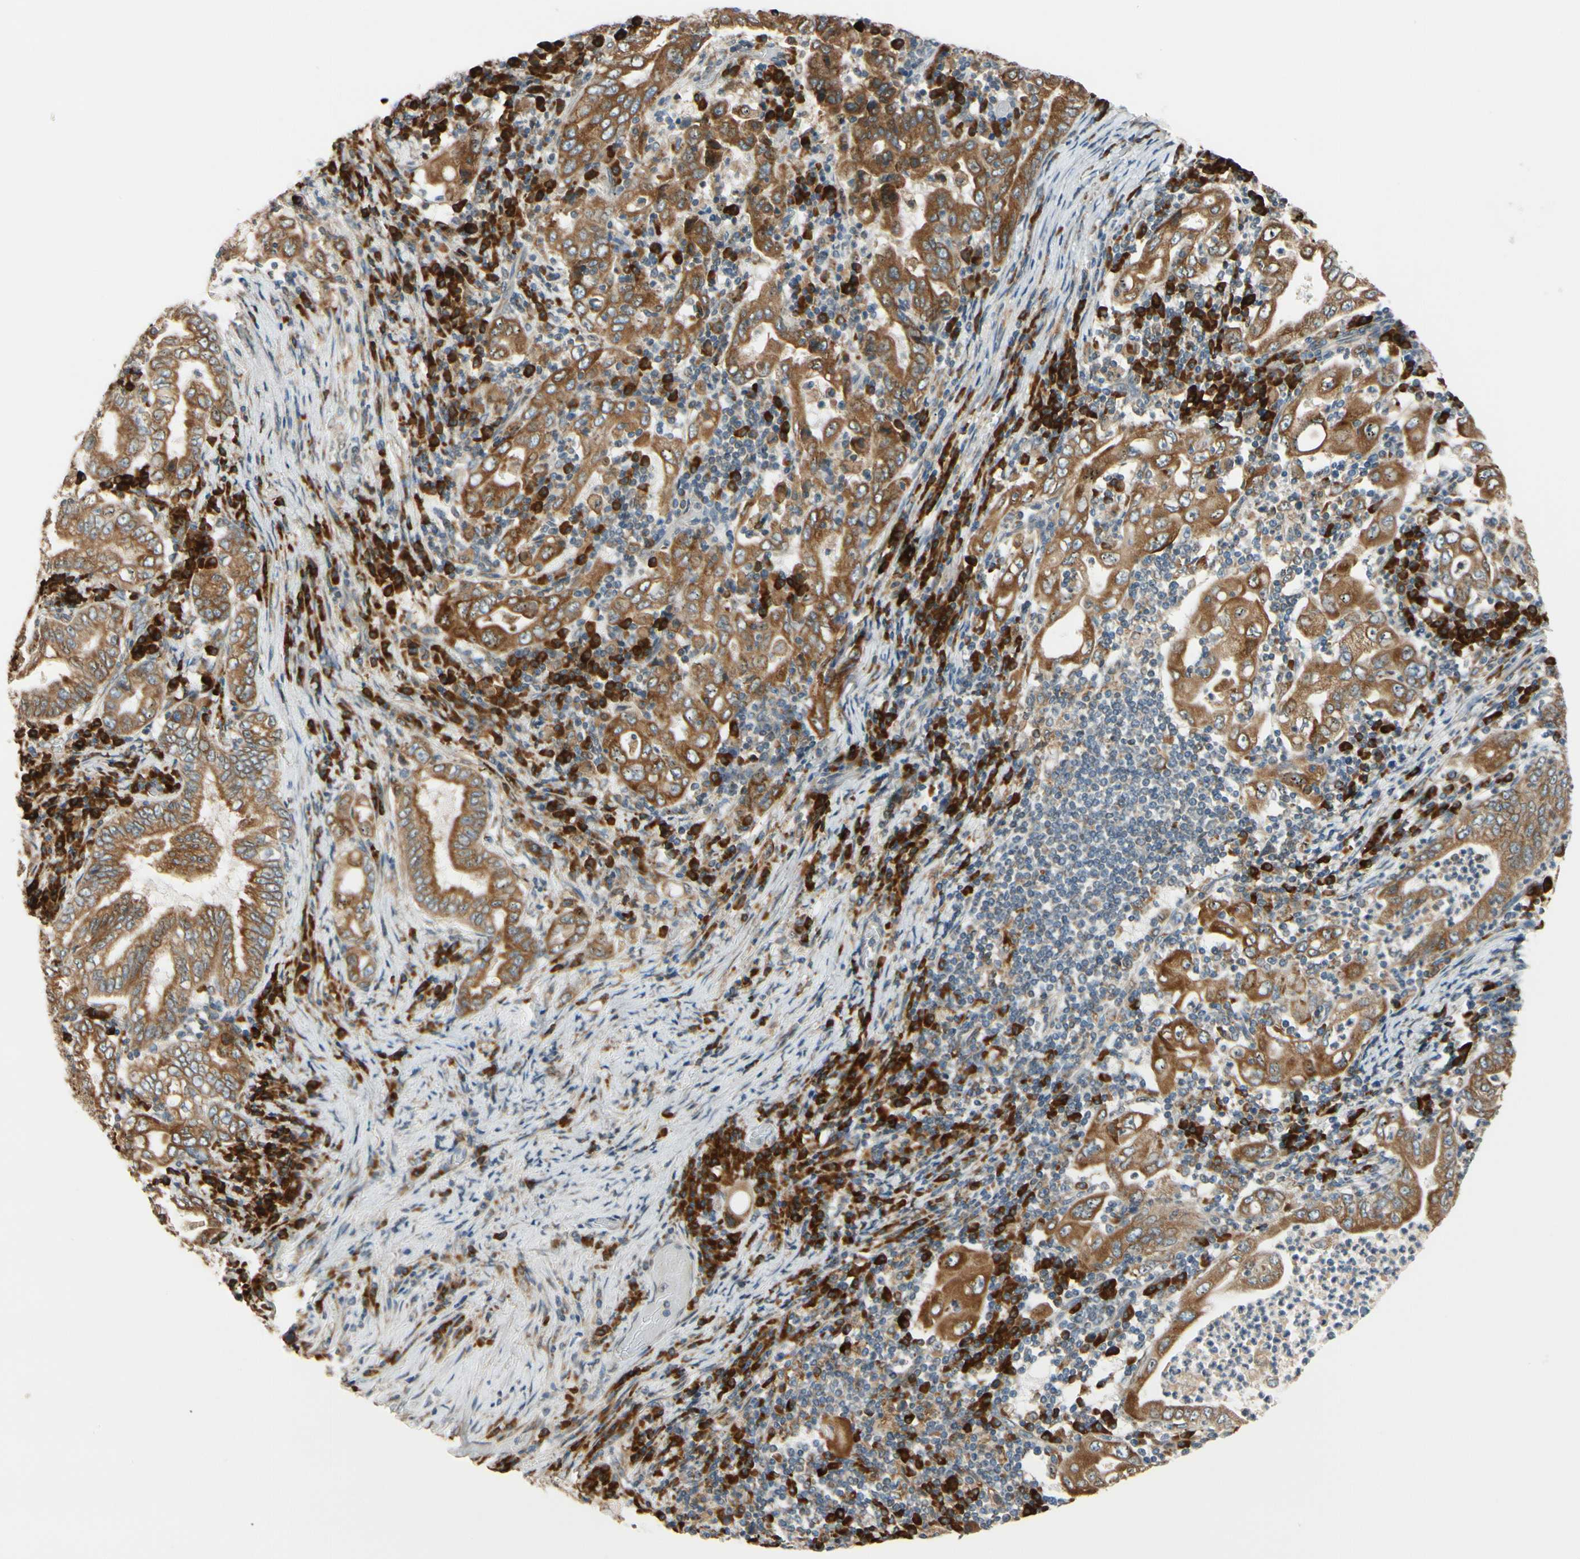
{"staining": {"intensity": "moderate", "quantity": ">75%", "location": "cytoplasmic/membranous"}, "tissue": "stomach cancer", "cell_type": "Tumor cells", "image_type": "cancer", "snomed": [{"axis": "morphology", "description": "Normal tissue, NOS"}, {"axis": "morphology", "description": "Adenocarcinoma, NOS"}, {"axis": "topography", "description": "Esophagus"}, {"axis": "topography", "description": "Stomach, upper"}, {"axis": "topography", "description": "Peripheral nerve tissue"}], "caption": "Protein staining shows moderate cytoplasmic/membranous staining in approximately >75% of tumor cells in adenocarcinoma (stomach).", "gene": "RPN2", "patient": {"sex": "male", "age": 62}}